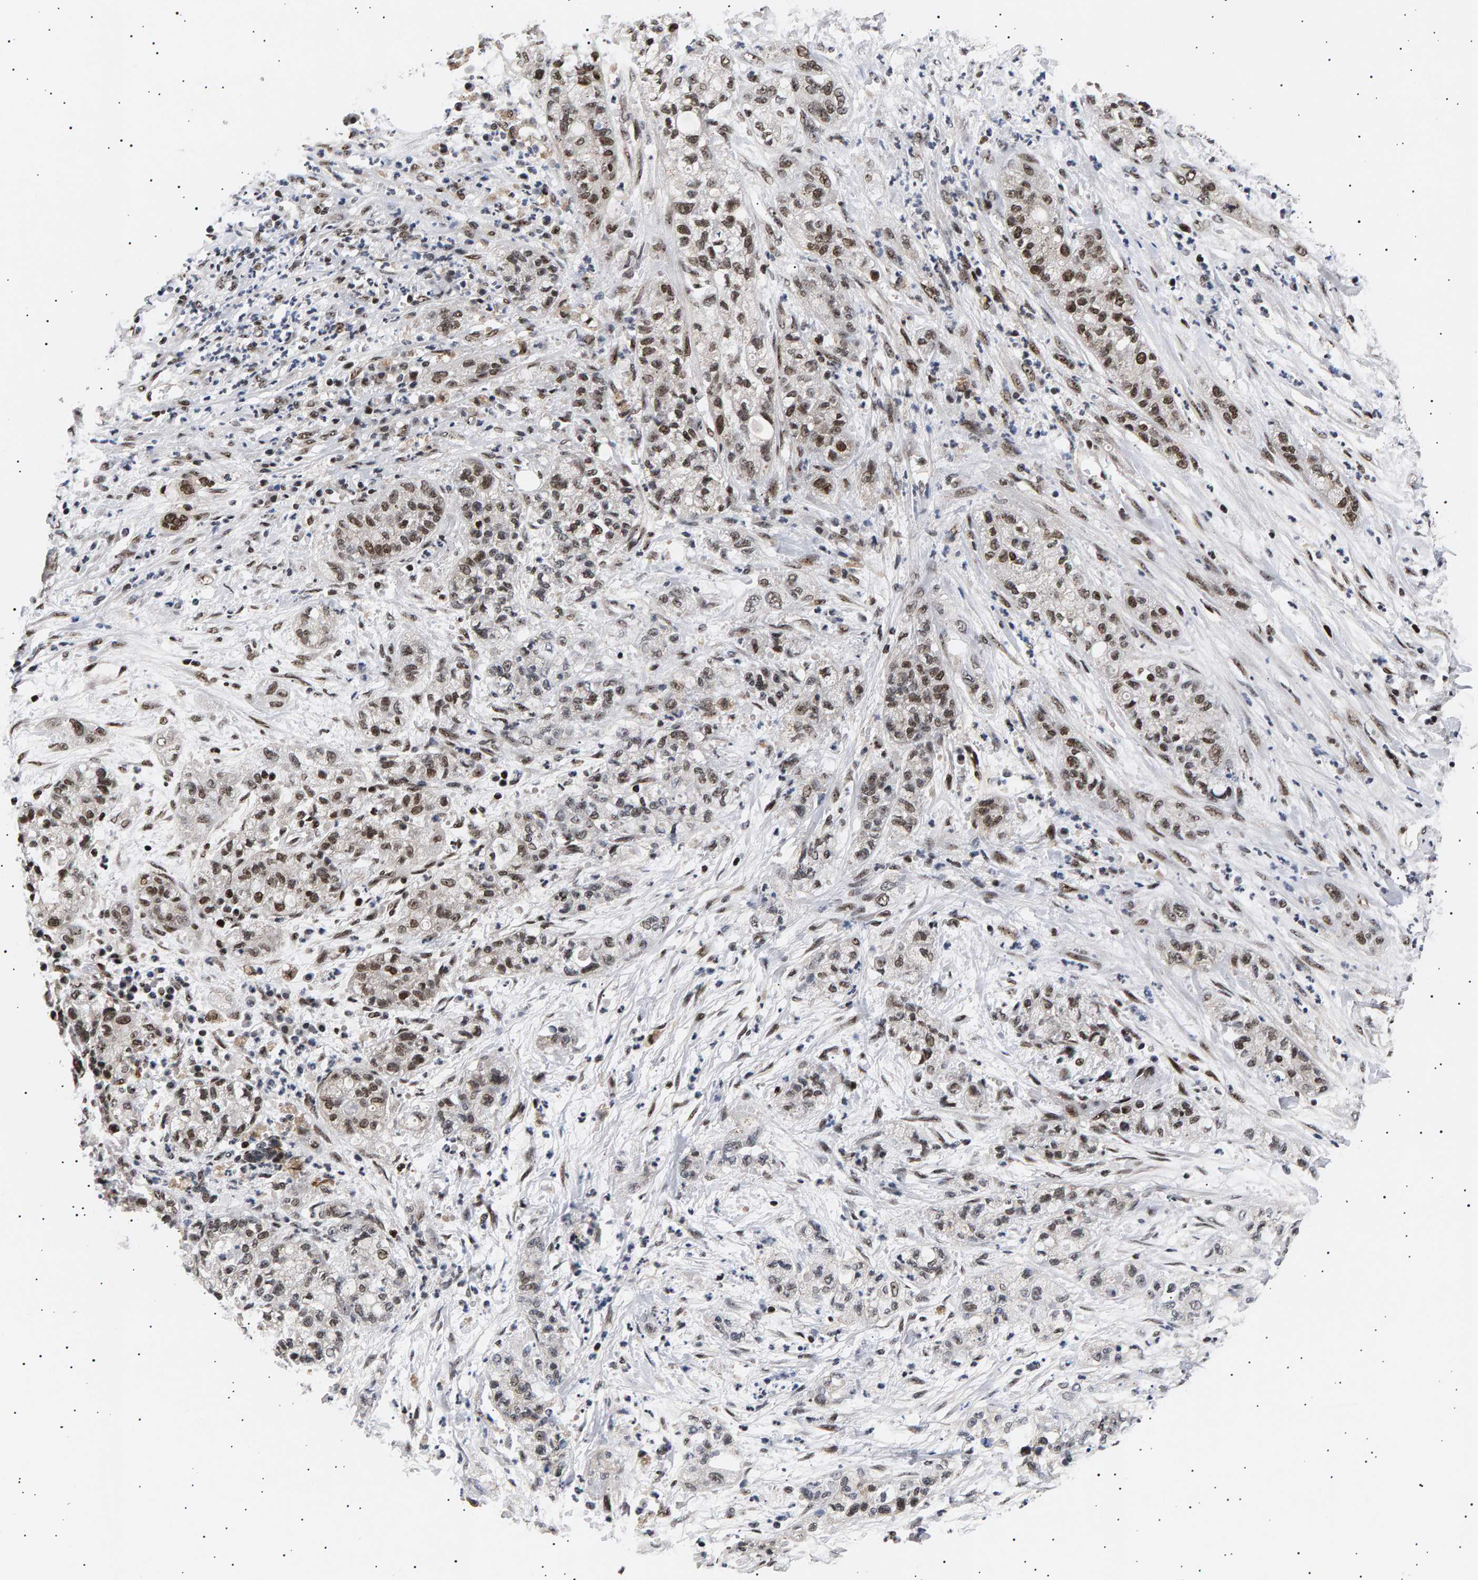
{"staining": {"intensity": "strong", "quantity": "25%-75%", "location": "nuclear"}, "tissue": "pancreatic cancer", "cell_type": "Tumor cells", "image_type": "cancer", "snomed": [{"axis": "morphology", "description": "Adenocarcinoma, NOS"}, {"axis": "topography", "description": "Pancreas"}], "caption": "Human adenocarcinoma (pancreatic) stained with a brown dye demonstrates strong nuclear positive expression in about 25%-75% of tumor cells.", "gene": "ANKRD40", "patient": {"sex": "female", "age": 78}}